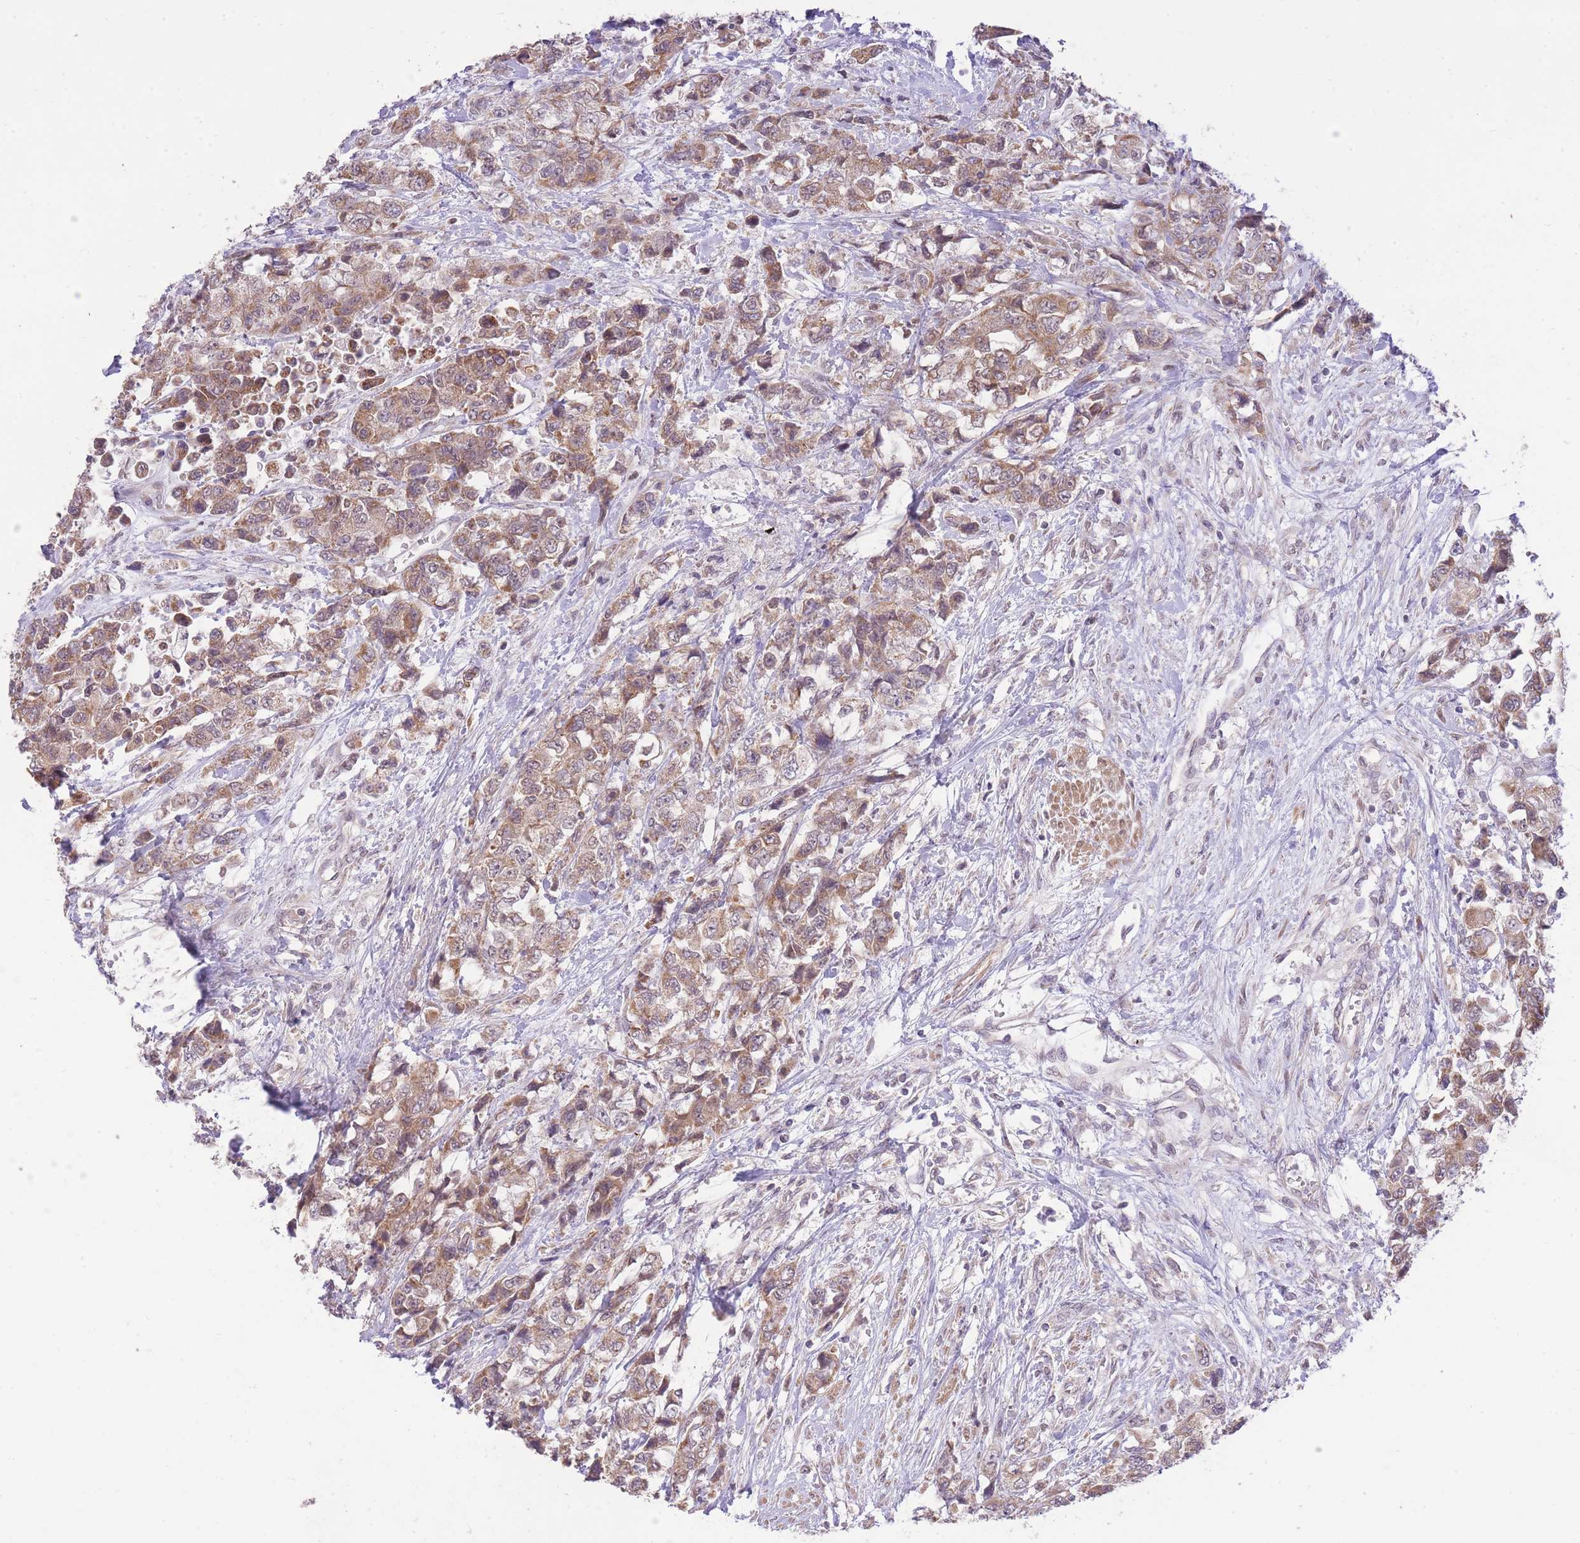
{"staining": {"intensity": "moderate", "quantity": ">75%", "location": "cytoplasmic/membranous"}, "tissue": "urothelial cancer", "cell_type": "Tumor cells", "image_type": "cancer", "snomed": [{"axis": "morphology", "description": "Urothelial carcinoma, High grade"}, {"axis": "topography", "description": "Urinary bladder"}], "caption": "This is a histology image of immunohistochemistry (IHC) staining of urothelial carcinoma (high-grade), which shows moderate positivity in the cytoplasmic/membranous of tumor cells.", "gene": "ELOA2", "patient": {"sex": "female", "age": 78}}